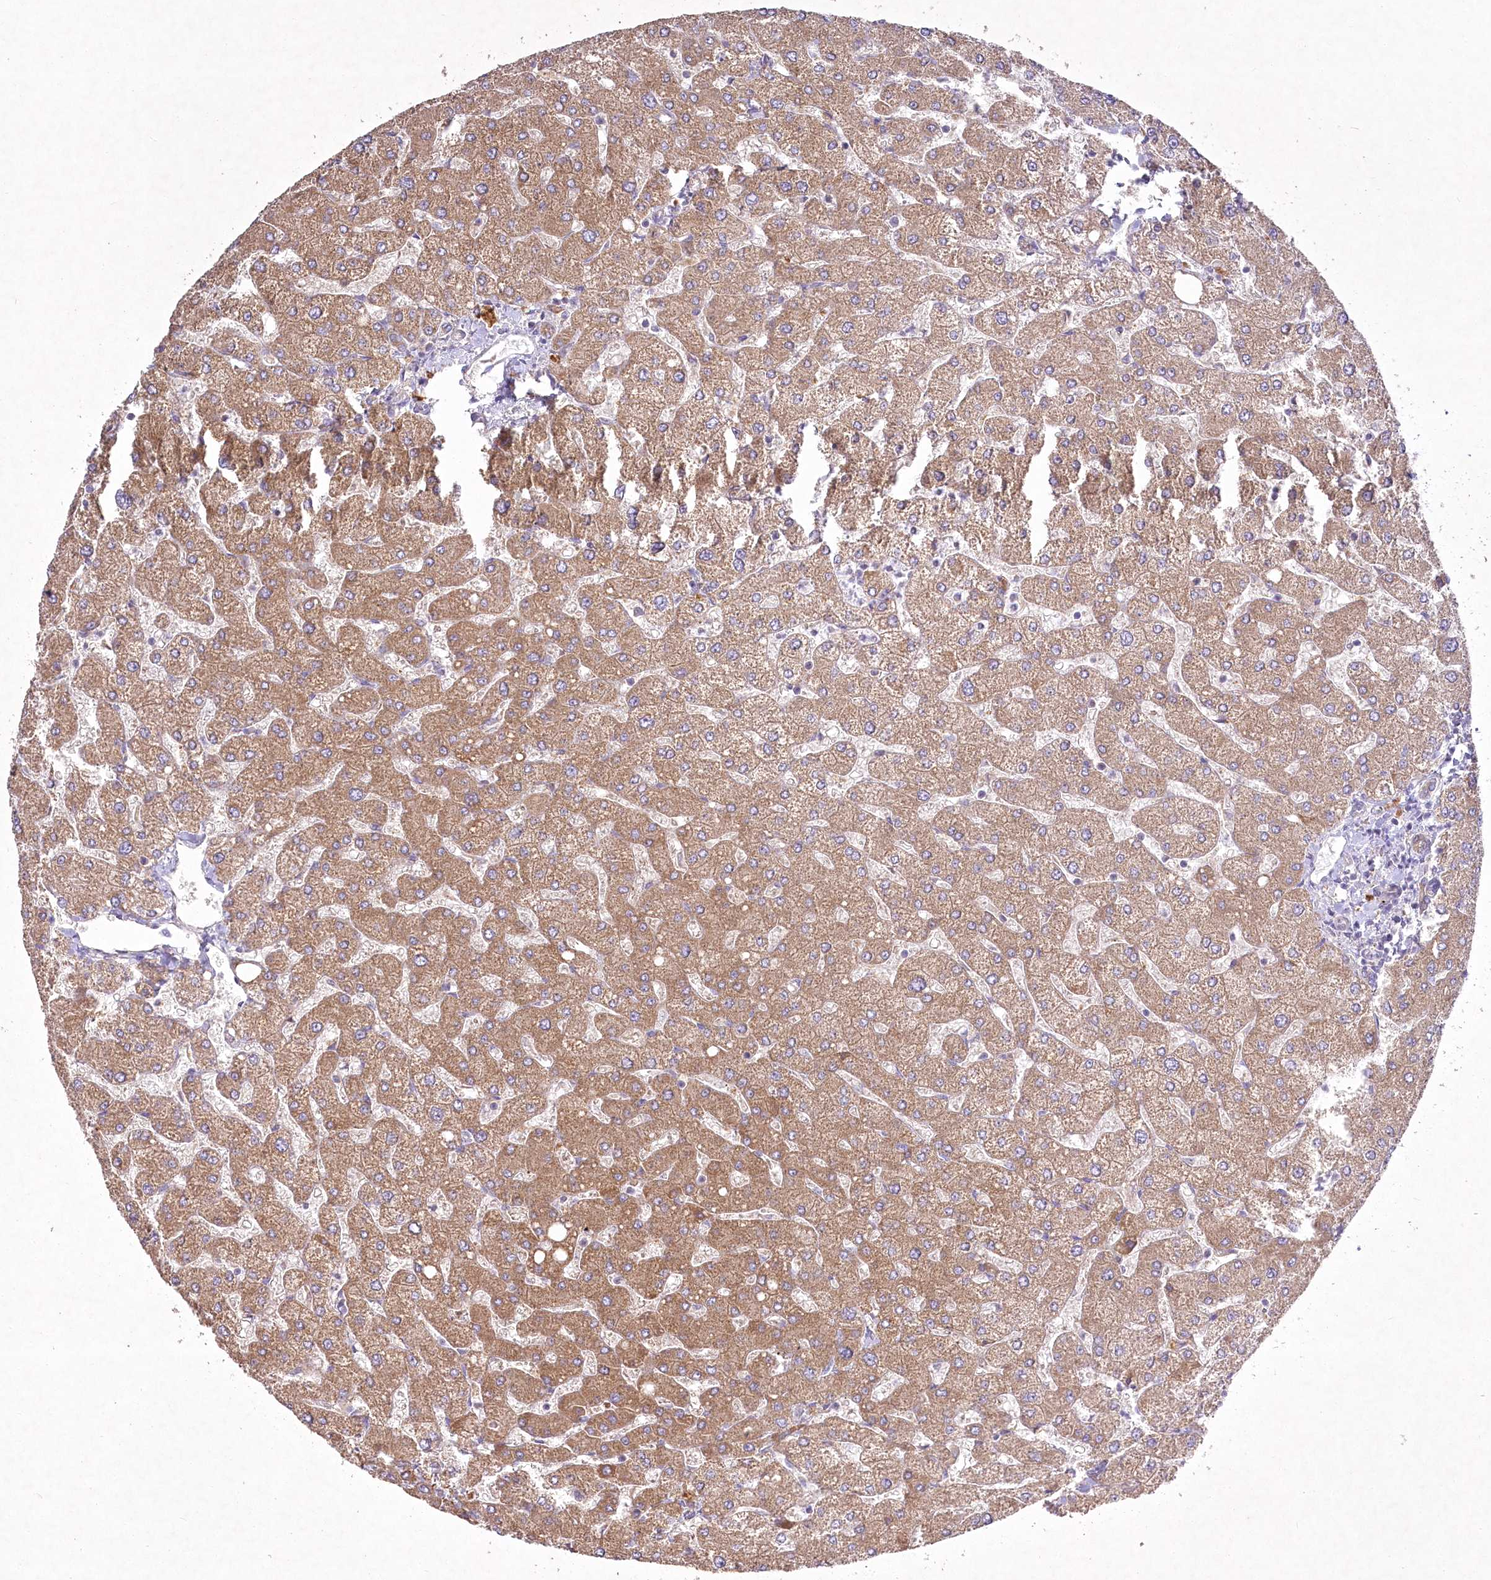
{"staining": {"intensity": "weak", "quantity": "25%-75%", "location": "cytoplasmic/membranous"}, "tissue": "liver", "cell_type": "Cholangiocytes", "image_type": "normal", "snomed": [{"axis": "morphology", "description": "Normal tissue, NOS"}, {"axis": "topography", "description": "Liver"}], "caption": "An image showing weak cytoplasmic/membranous positivity in approximately 25%-75% of cholangiocytes in unremarkable liver, as visualized by brown immunohistochemical staining.", "gene": "PYROXD1", "patient": {"sex": "male", "age": 55}}